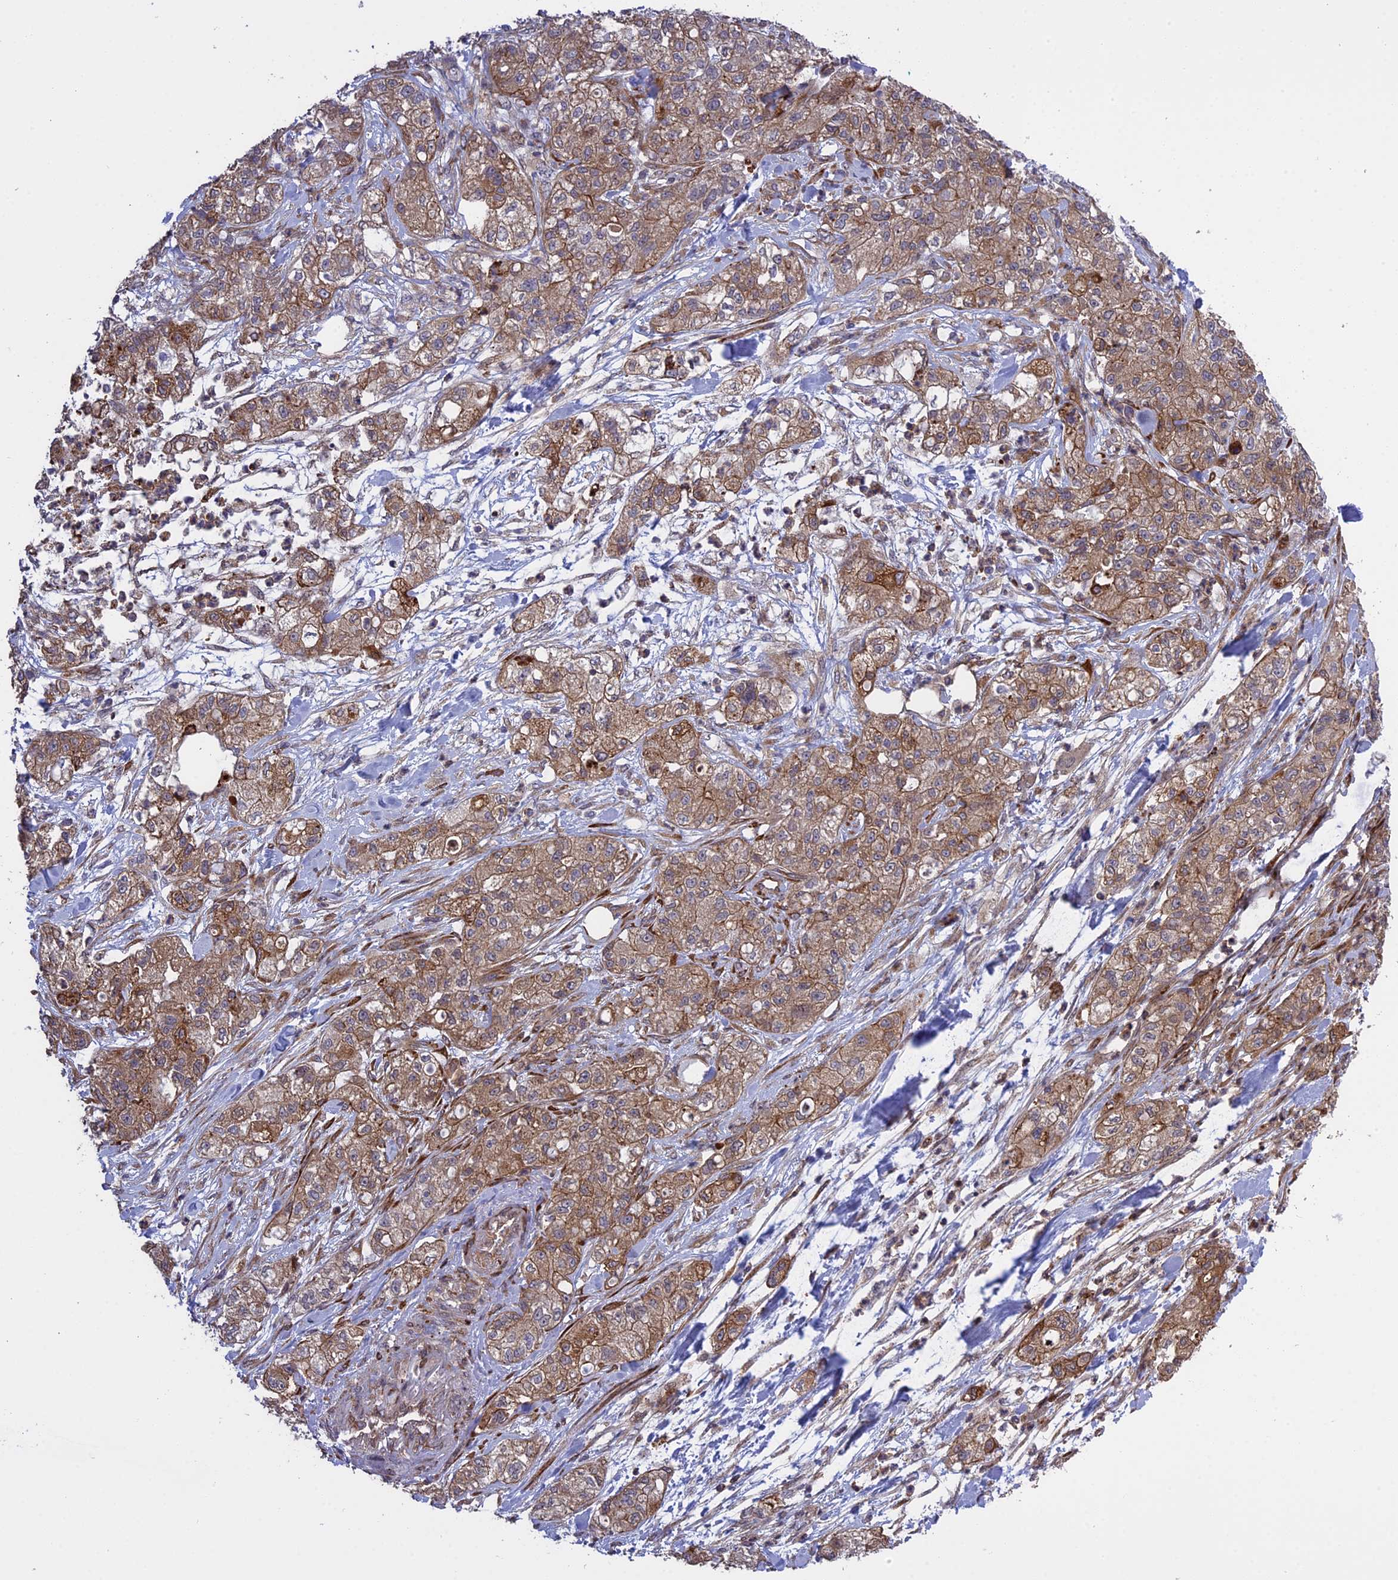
{"staining": {"intensity": "moderate", "quantity": ">75%", "location": "cytoplasmic/membranous"}, "tissue": "pancreatic cancer", "cell_type": "Tumor cells", "image_type": "cancer", "snomed": [{"axis": "morphology", "description": "Adenocarcinoma, NOS"}, {"axis": "topography", "description": "Pancreas"}], "caption": "Protein expression analysis of pancreatic cancer (adenocarcinoma) reveals moderate cytoplasmic/membranous staining in about >75% of tumor cells. (DAB (3,3'-diaminobenzidine) IHC, brown staining for protein, blue staining for nuclei).", "gene": "DDX60L", "patient": {"sex": "female", "age": 78}}